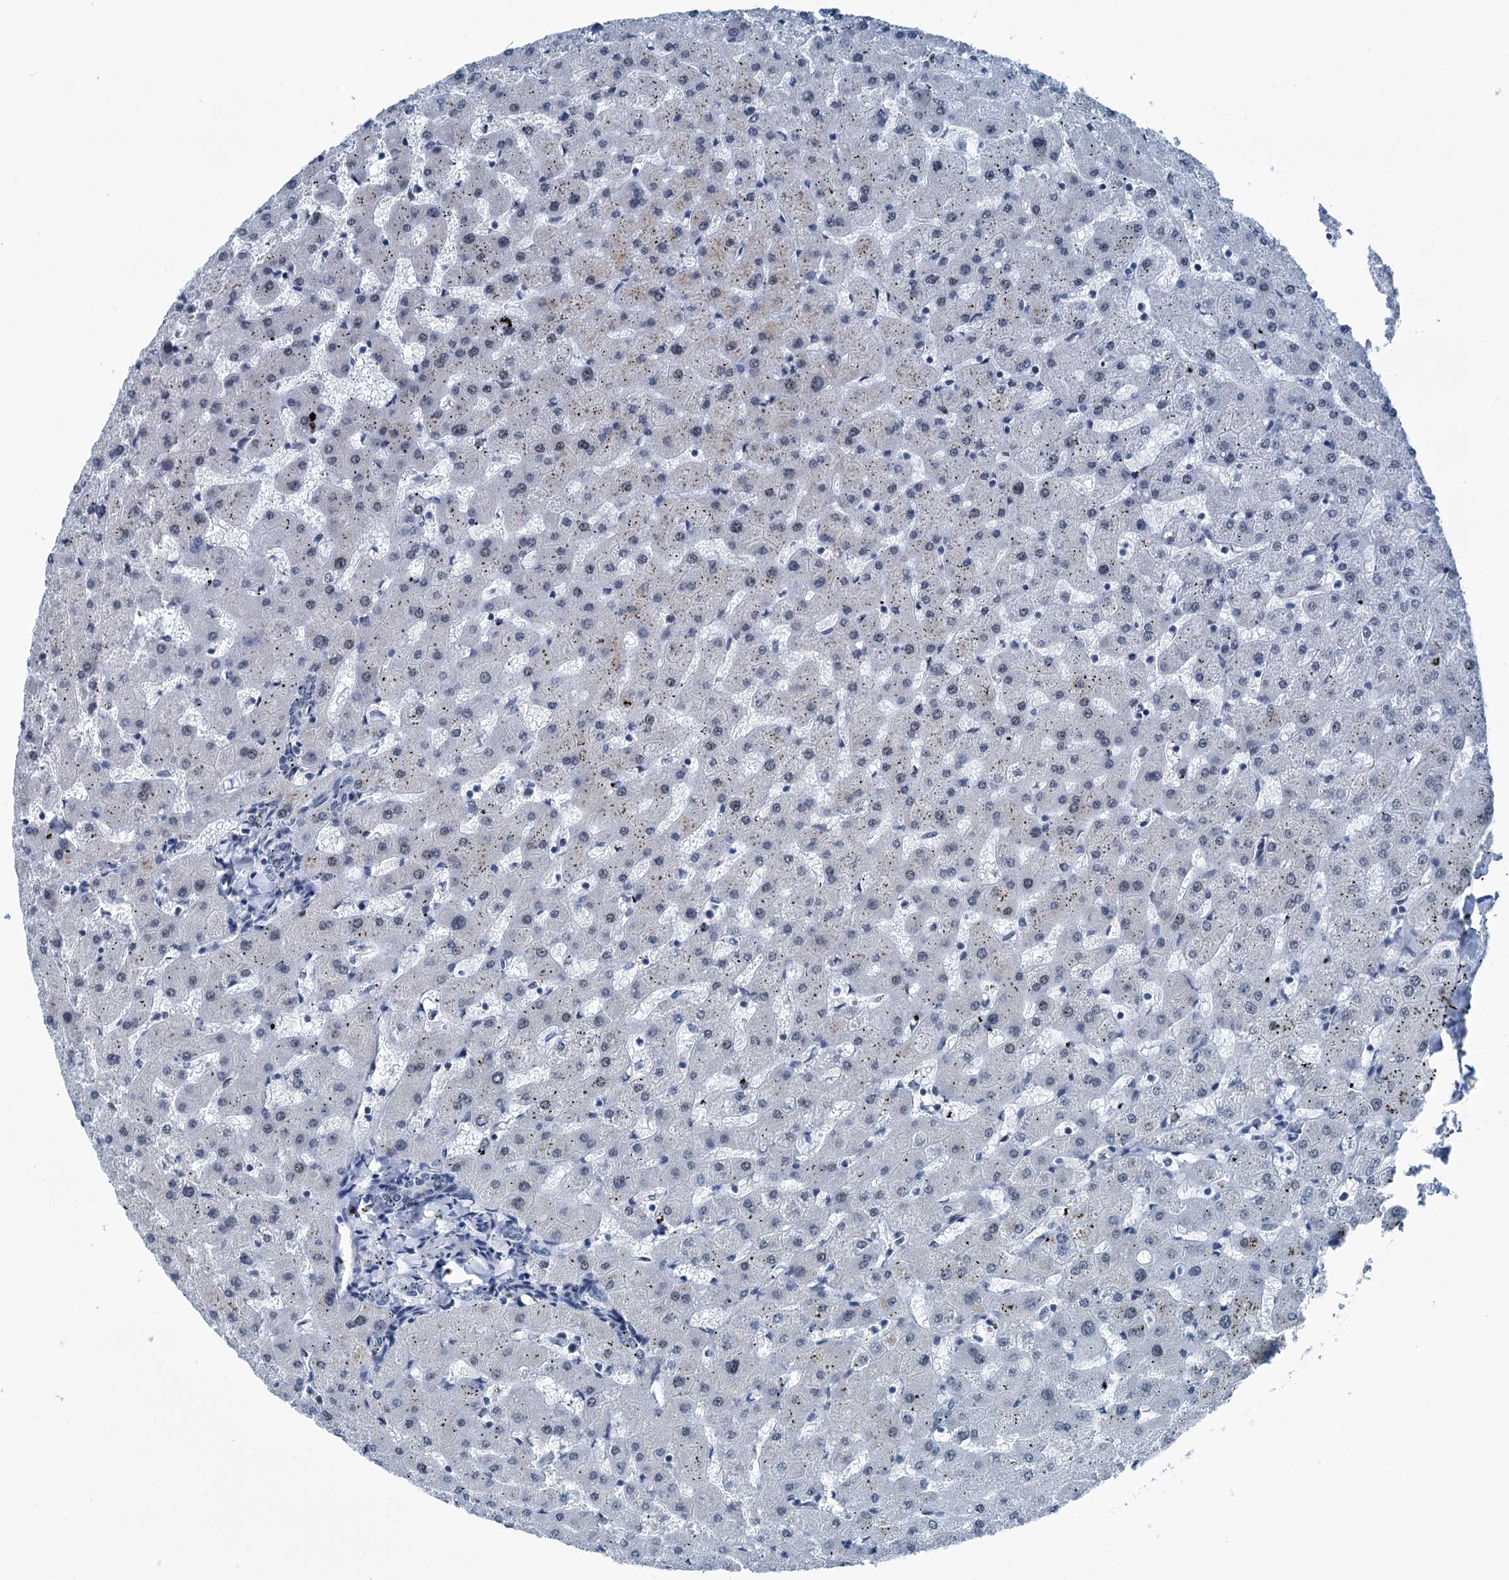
{"staining": {"intensity": "negative", "quantity": "none", "location": "none"}, "tissue": "liver", "cell_type": "Cholangiocytes", "image_type": "normal", "snomed": [{"axis": "morphology", "description": "Normal tissue, NOS"}, {"axis": "topography", "description": "Liver"}], "caption": "The image shows no staining of cholangiocytes in normal liver.", "gene": "TRPT1", "patient": {"sex": "female", "age": 63}}